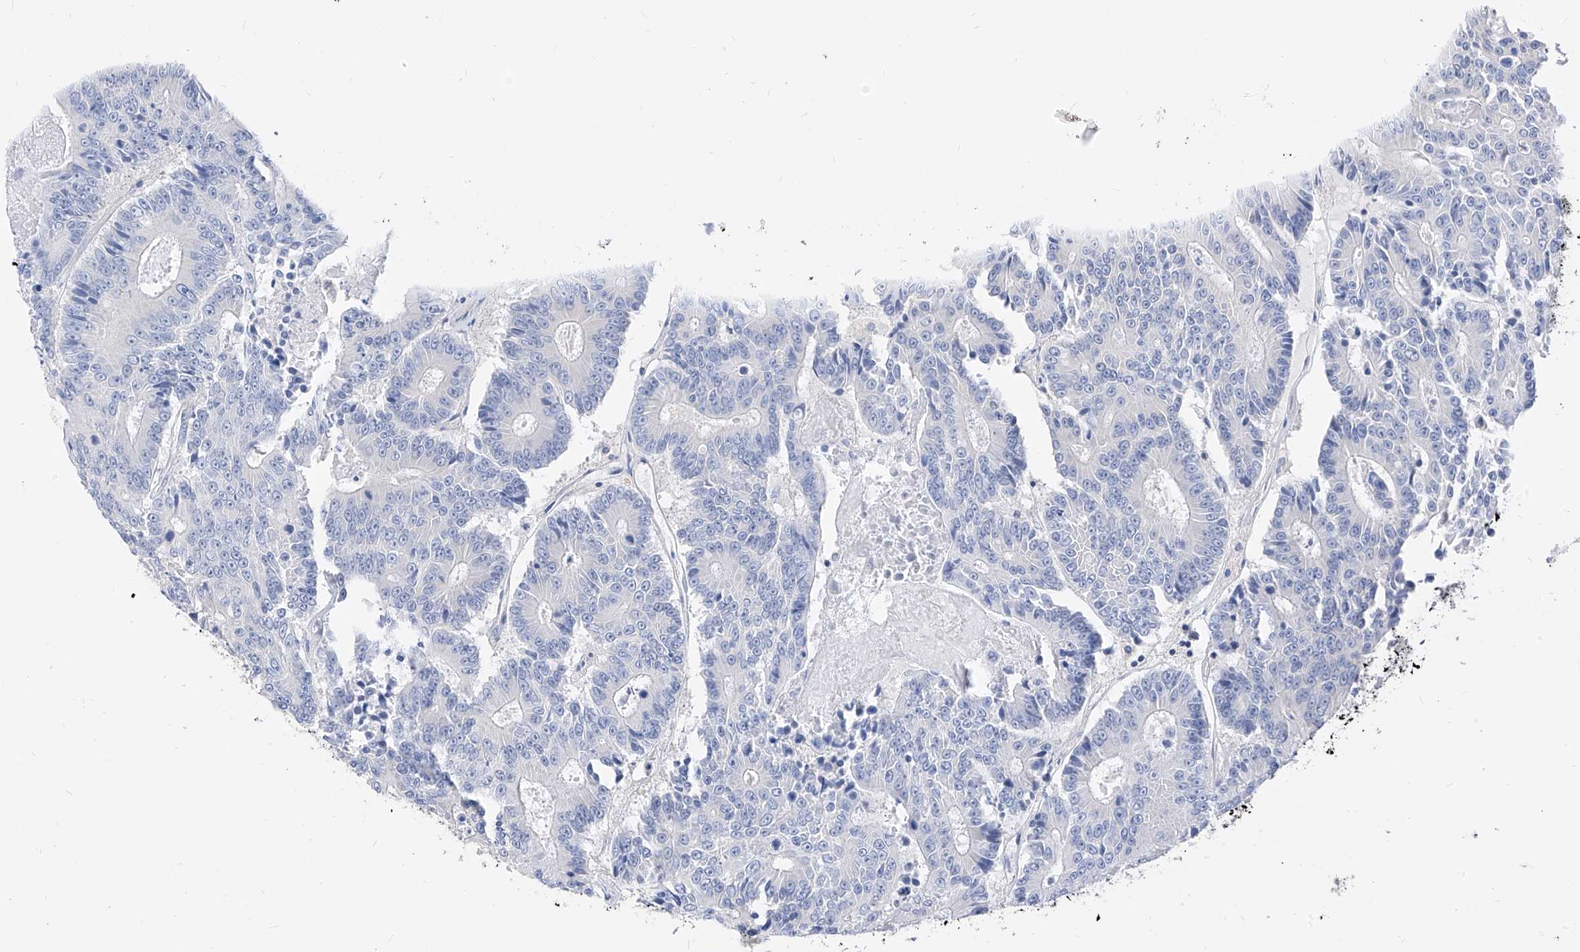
{"staining": {"intensity": "negative", "quantity": "none", "location": "none"}, "tissue": "colorectal cancer", "cell_type": "Tumor cells", "image_type": "cancer", "snomed": [{"axis": "morphology", "description": "Adenocarcinoma, NOS"}, {"axis": "topography", "description": "Colon"}], "caption": "This is a image of immunohistochemistry staining of colorectal adenocarcinoma, which shows no expression in tumor cells.", "gene": "ZZEF1", "patient": {"sex": "male", "age": 83}}